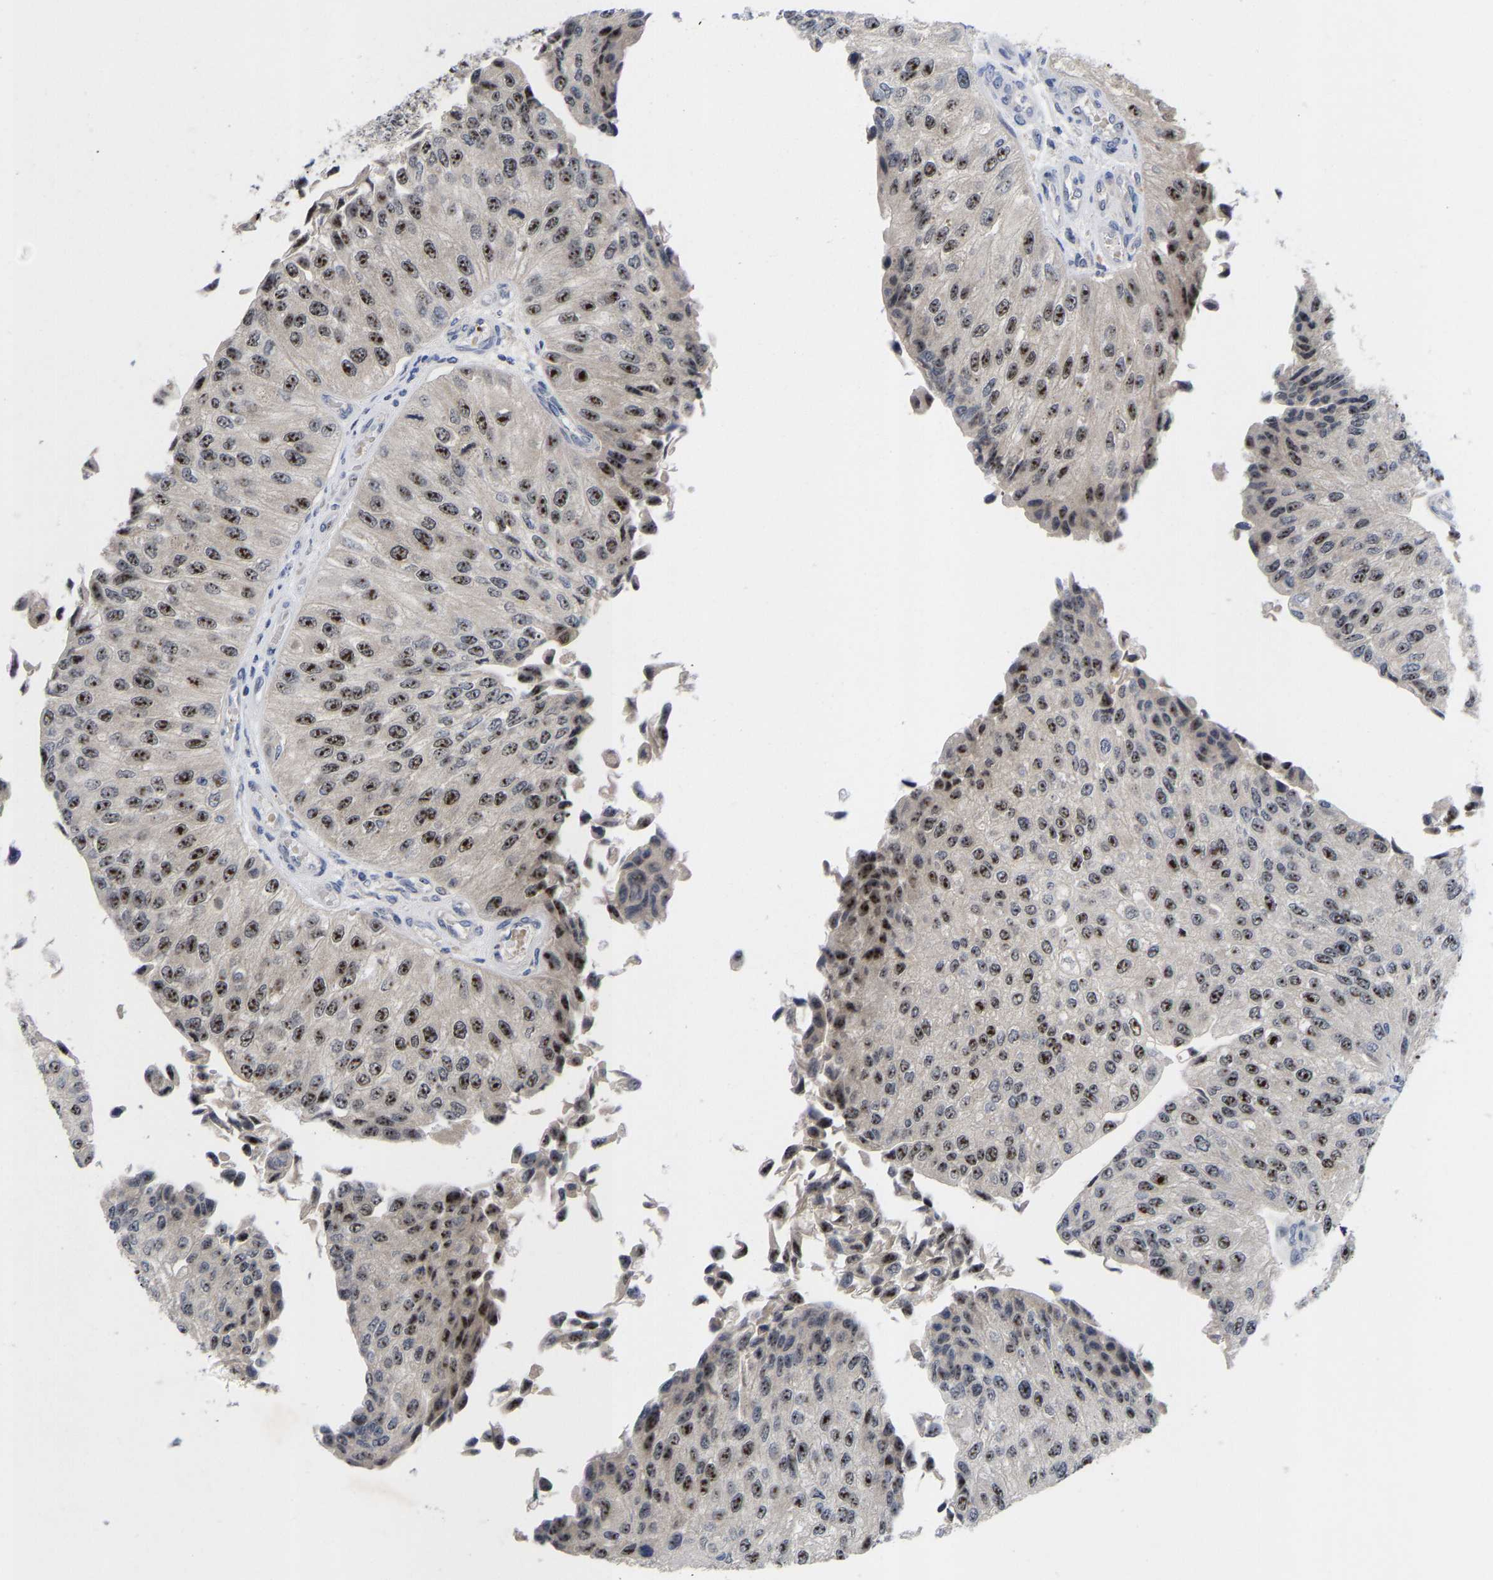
{"staining": {"intensity": "strong", "quantity": ">75%", "location": "nuclear"}, "tissue": "urothelial cancer", "cell_type": "Tumor cells", "image_type": "cancer", "snomed": [{"axis": "morphology", "description": "Urothelial carcinoma, High grade"}, {"axis": "topography", "description": "Kidney"}, {"axis": "topography", "description": "Urinary bladder"}], "caption": "Immunohistochemical staining of human urothelial cancer shows high levels of strong nuclear protein expression in approximately >75% of tumor cells.", "gene": "NLE1", "patient": {"sex": "male", "age": 77}}